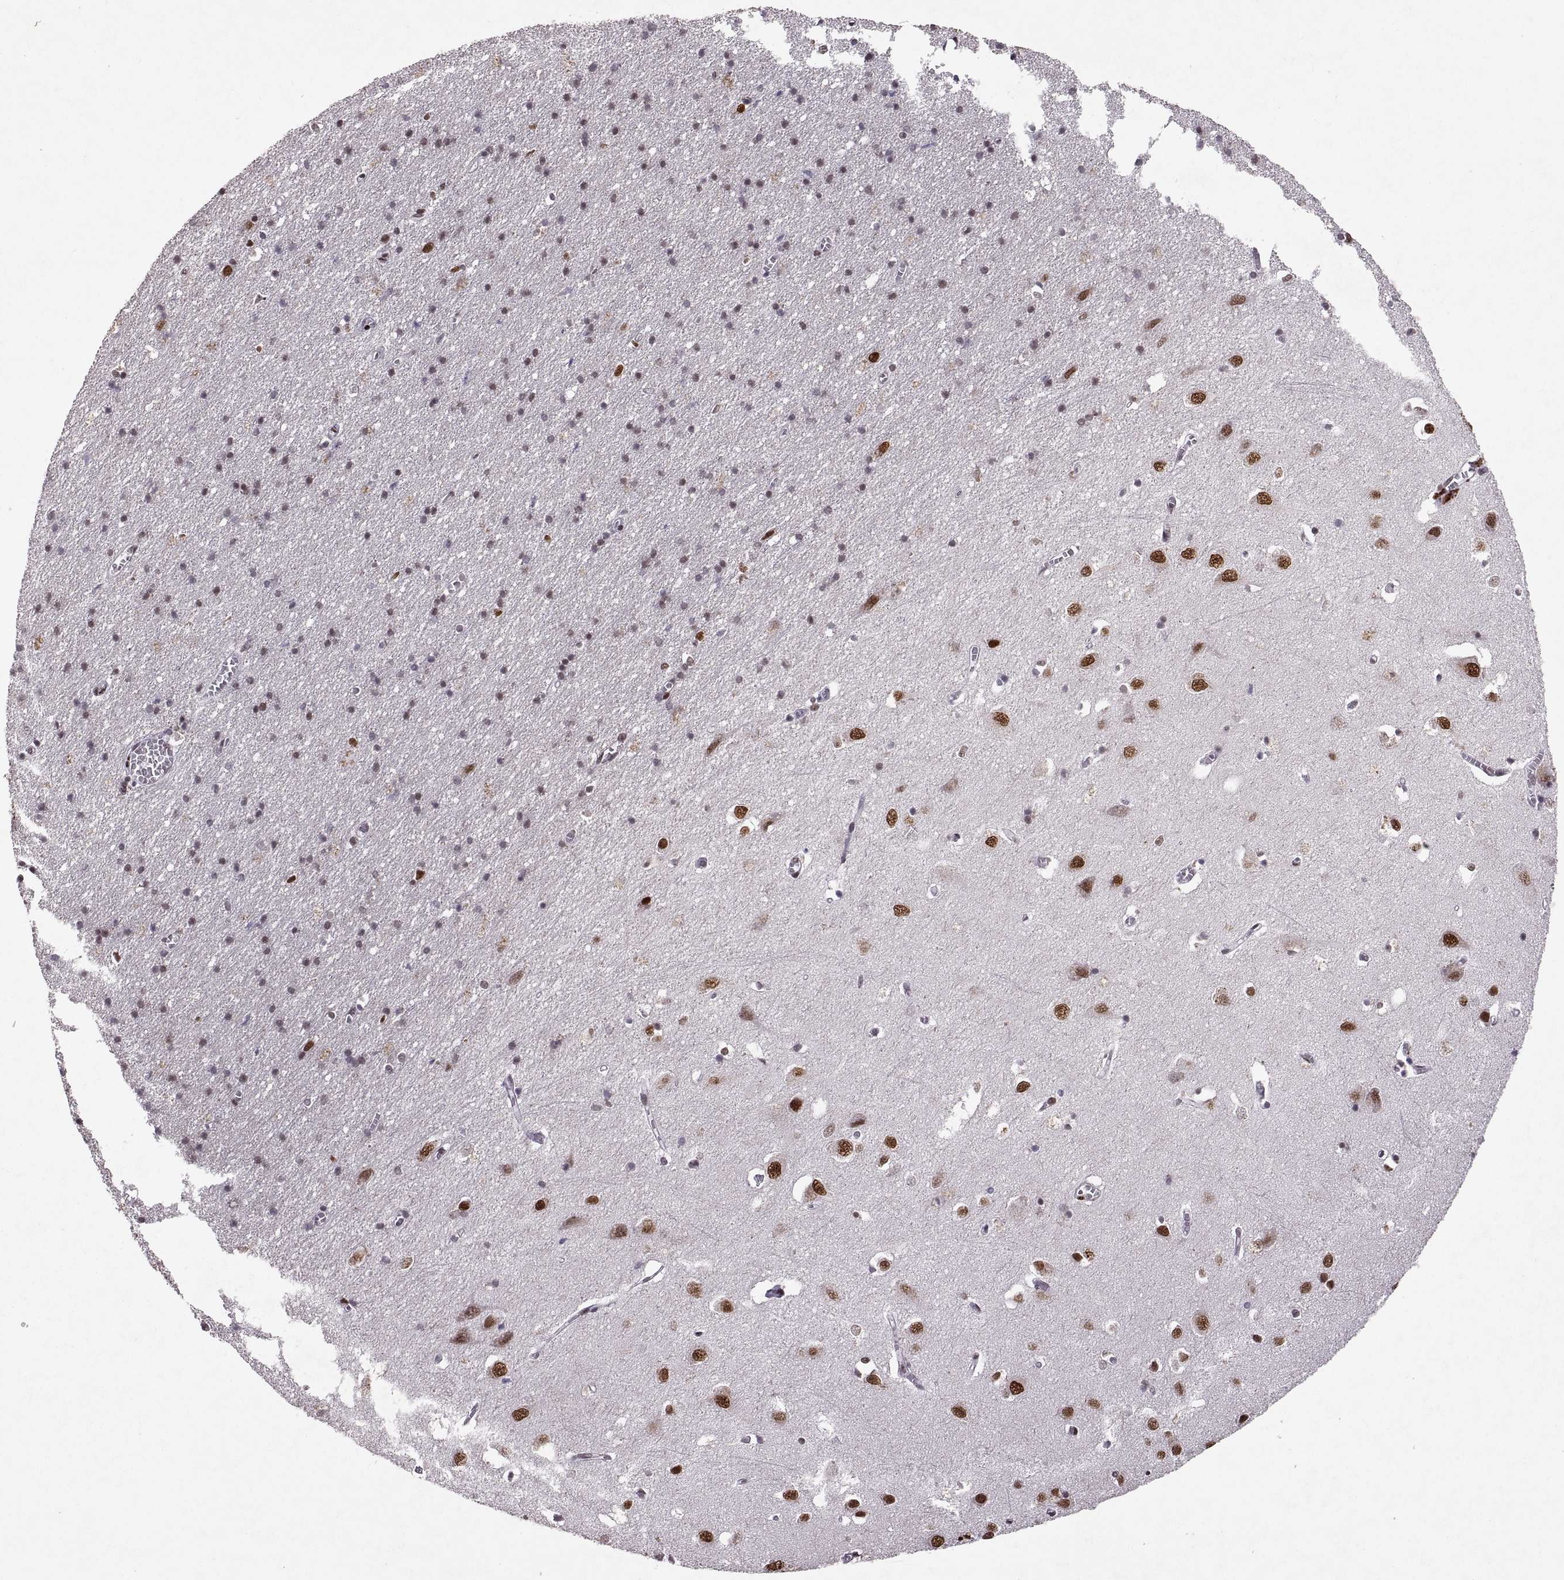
{"staining": {"intensity": "negative", "quantity": "none", "location": "none"}, "tissue": "cerebral cortex", "cell_type": "Endothelial cells", "image_type": "normal", "snomed": [{"axis": "morphology", "description": "Normal tissue, NOS"}, {"axis": "topography", "description": "Cerebral cortex"}], "caption": "DAB immunohistochemical staining of benign cerebral cortex exhibits no significant staining in endothelial cells.", "gene": "MT1E", "patient": {"sex": "male", "age": 70}}